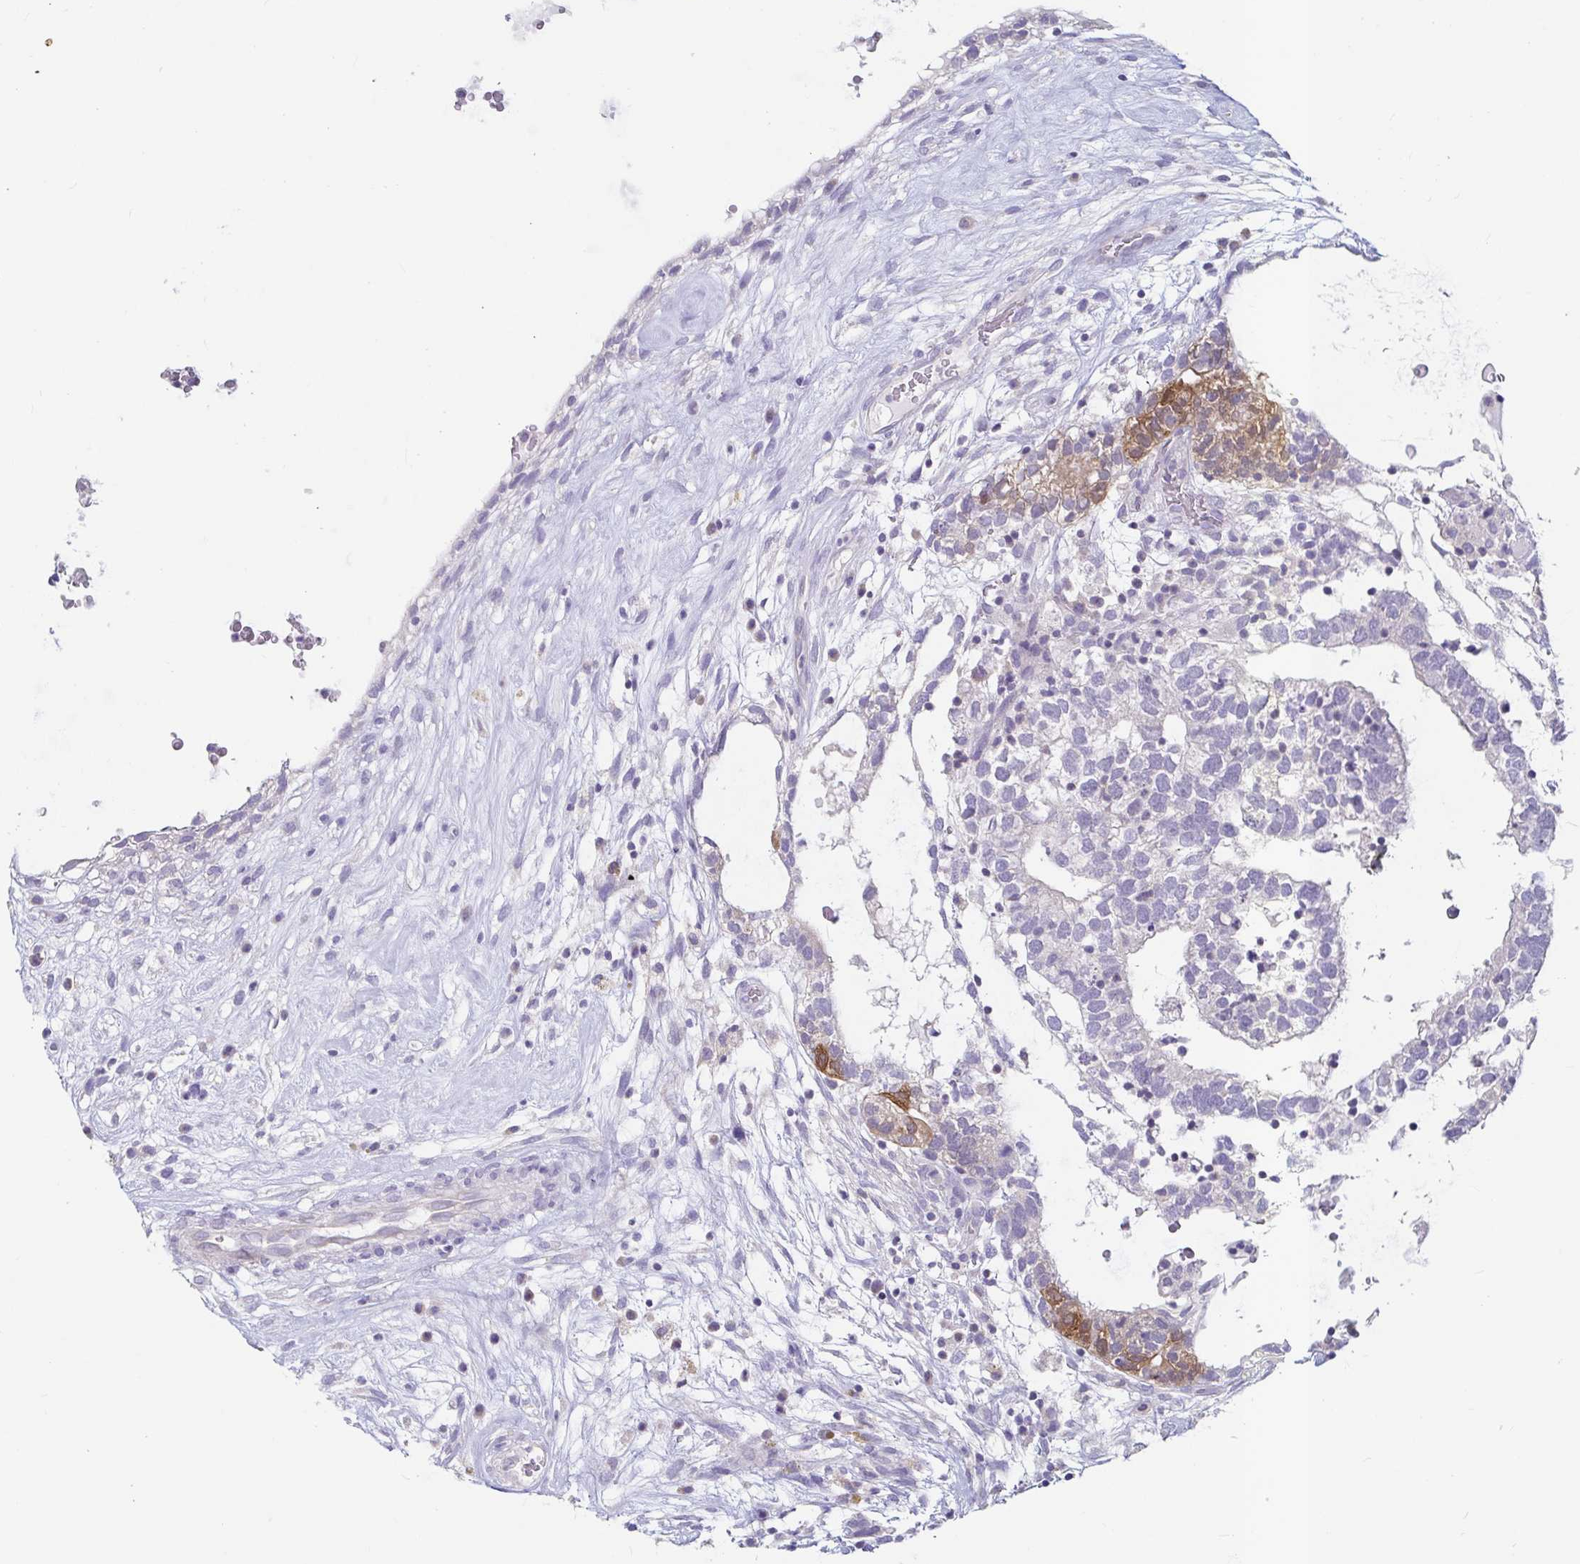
{"staining": {"intensity": "negative", "quantity": "none", "location": "none"}, "tissue": "testis cancer", "cell_type": "Tumor cells", "image_type": "cancer", "snomed": [{"axis": "morphology", "description": "Carcinoma, Embryonal, NOS"}, {"axis": "topography", "description": "Testis"}], "caption": "Tumor cells show no significant staining in testis cancer (embryonal carcinoma). (Brightfield microscopy of DAB IHC at high magnification).", "gene": "ADH1A", "patient": {"sex": "male", "age": 32}}